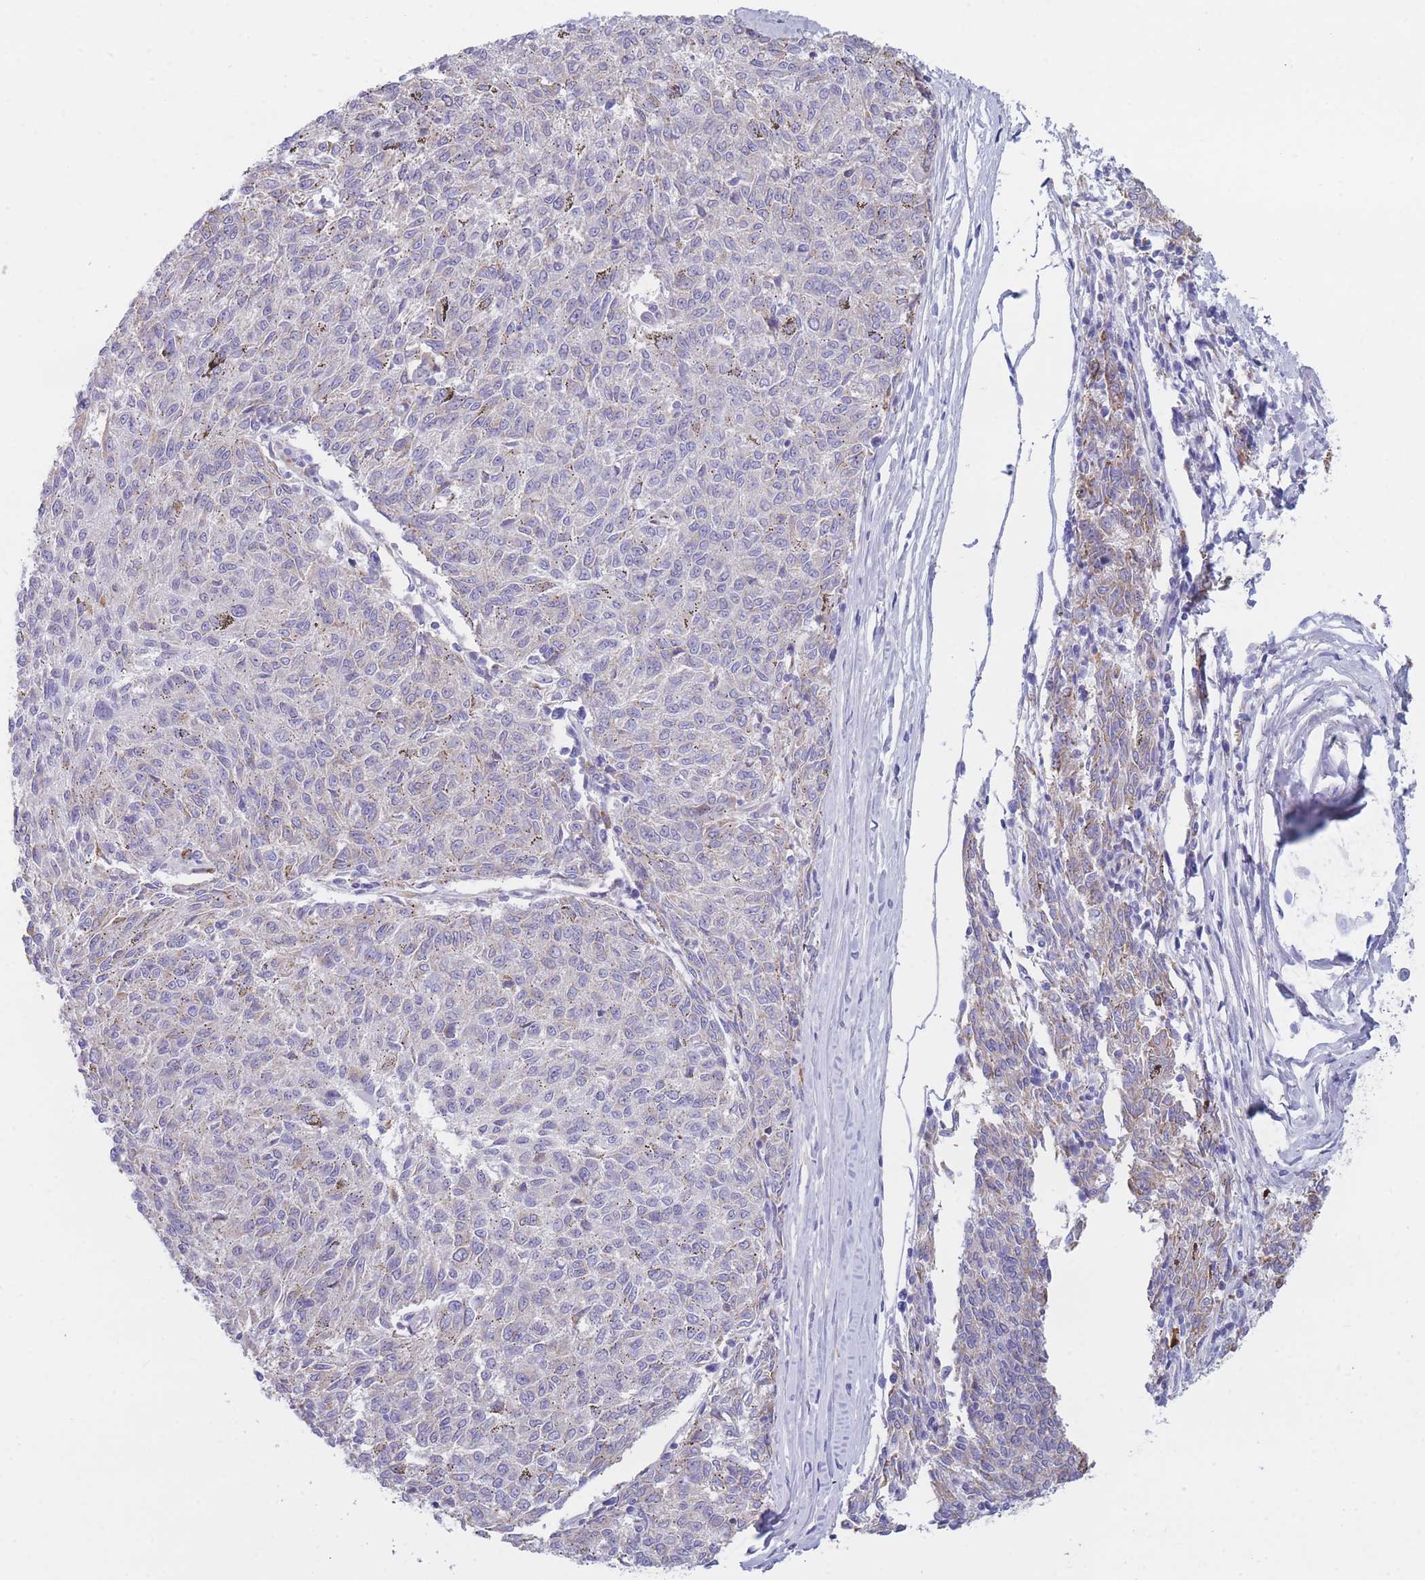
{"staining": {"intensity": "negative", "quantity": "none", "location": "none"}, "tissue": "melanoma", "cell_type": "Tumor cells", "image_type": "cancer", "snomed": [{"axis": "morphology", "description": "Malignant melanoma, NOS"}, {"axis": "topography", "description": "Skin"}], "caption": "Immunohistochemistry histopathology image of neoplastic tissue: human malignant melanoma stained with DAB displays no significant protein expression in tumor cells.", "gene": "XKR8", "patient": {"sex": "female", "age": 72}}